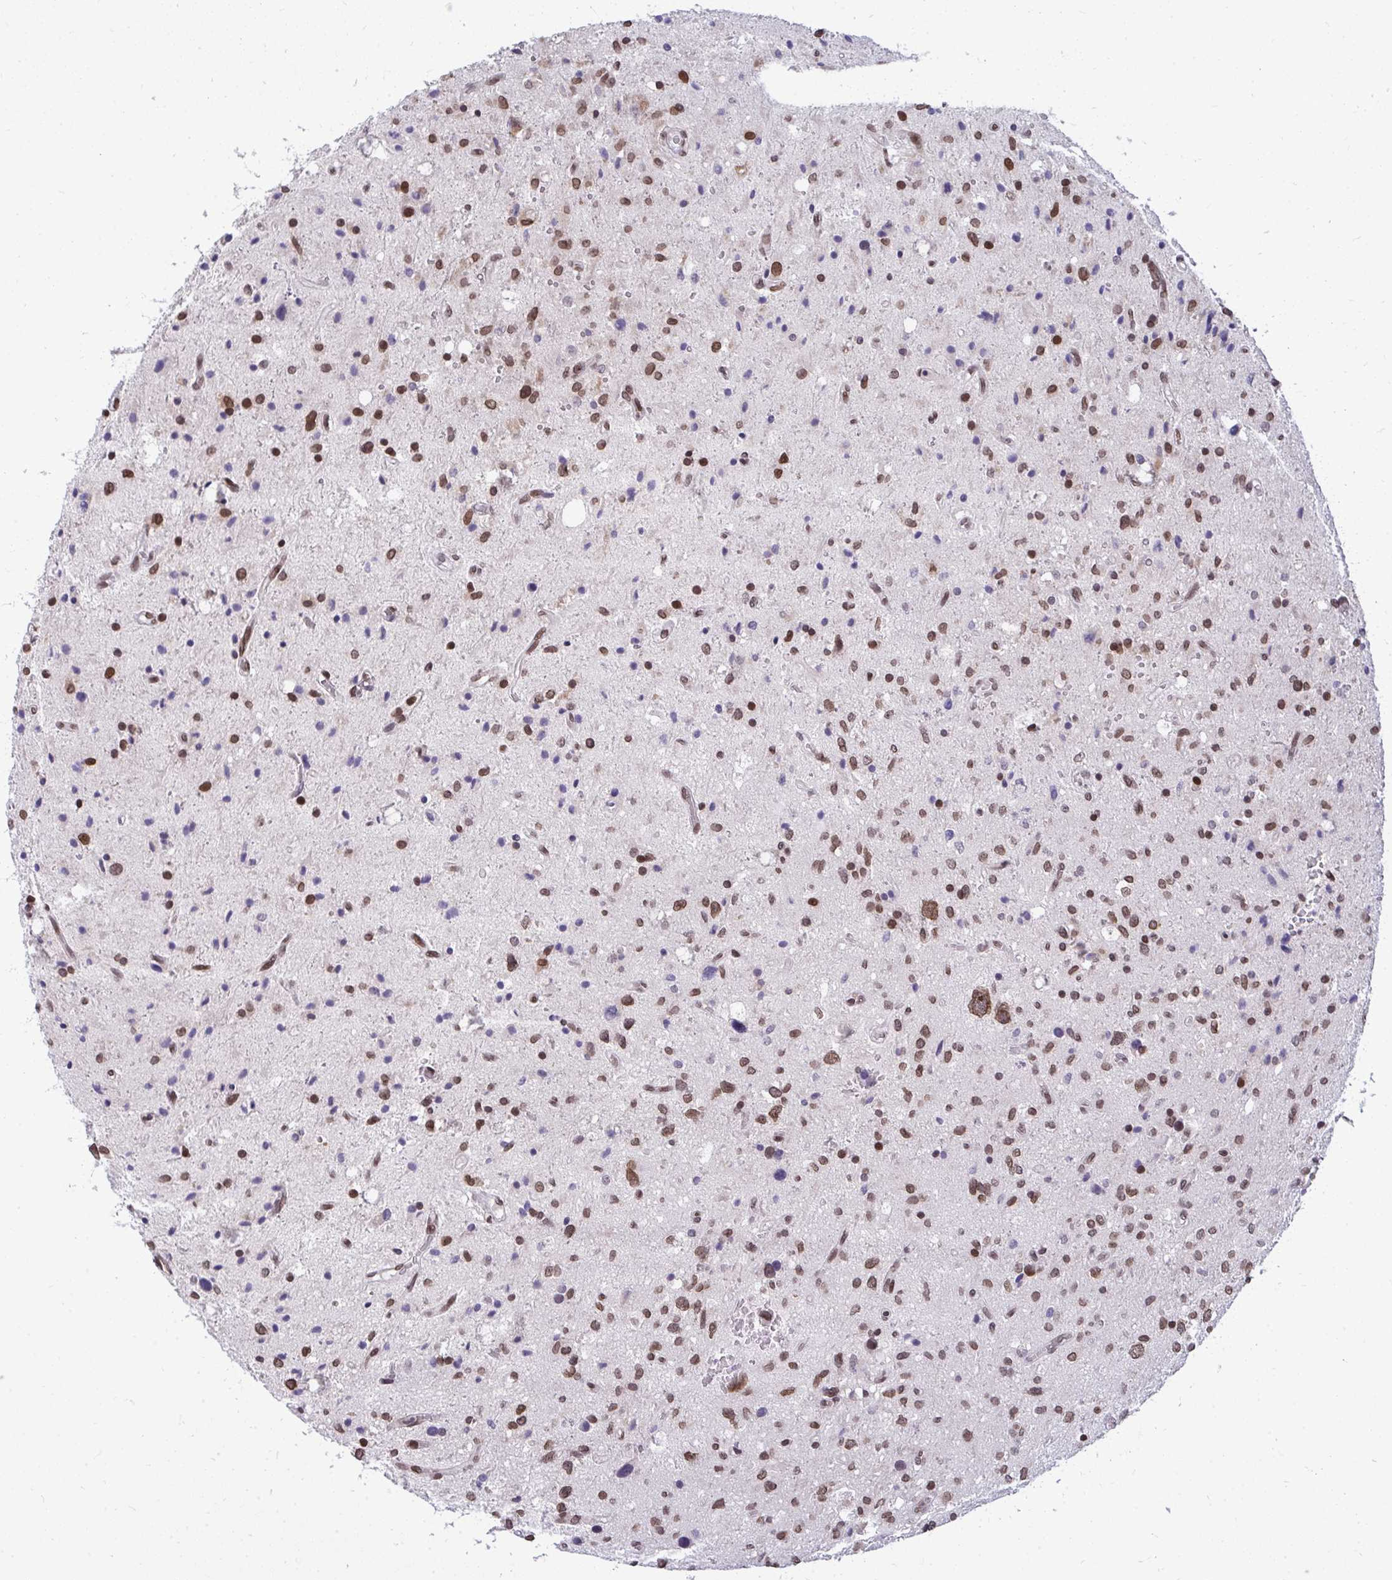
{"staining": {"intensity": "moderate", "quantity": ">75%", "location": "nuclear"}, "tissue": "glioma", "cell_type": "Tumor cells", "image_type": "cancer", "snomed": [{"axis": "morphology", "description": "Glioma, malignant, Low grade"}, {"axis": "topography", "description": "Brain"}], "caption": "Protein expression analysis of glioma displays moderate nuclear positivity in approximately >75% of tumor cells. (DAB IHC with brightfield microscopy, high magnification).", "gene": "JPT1", "patient": {"sex": "female", "age": 58}}